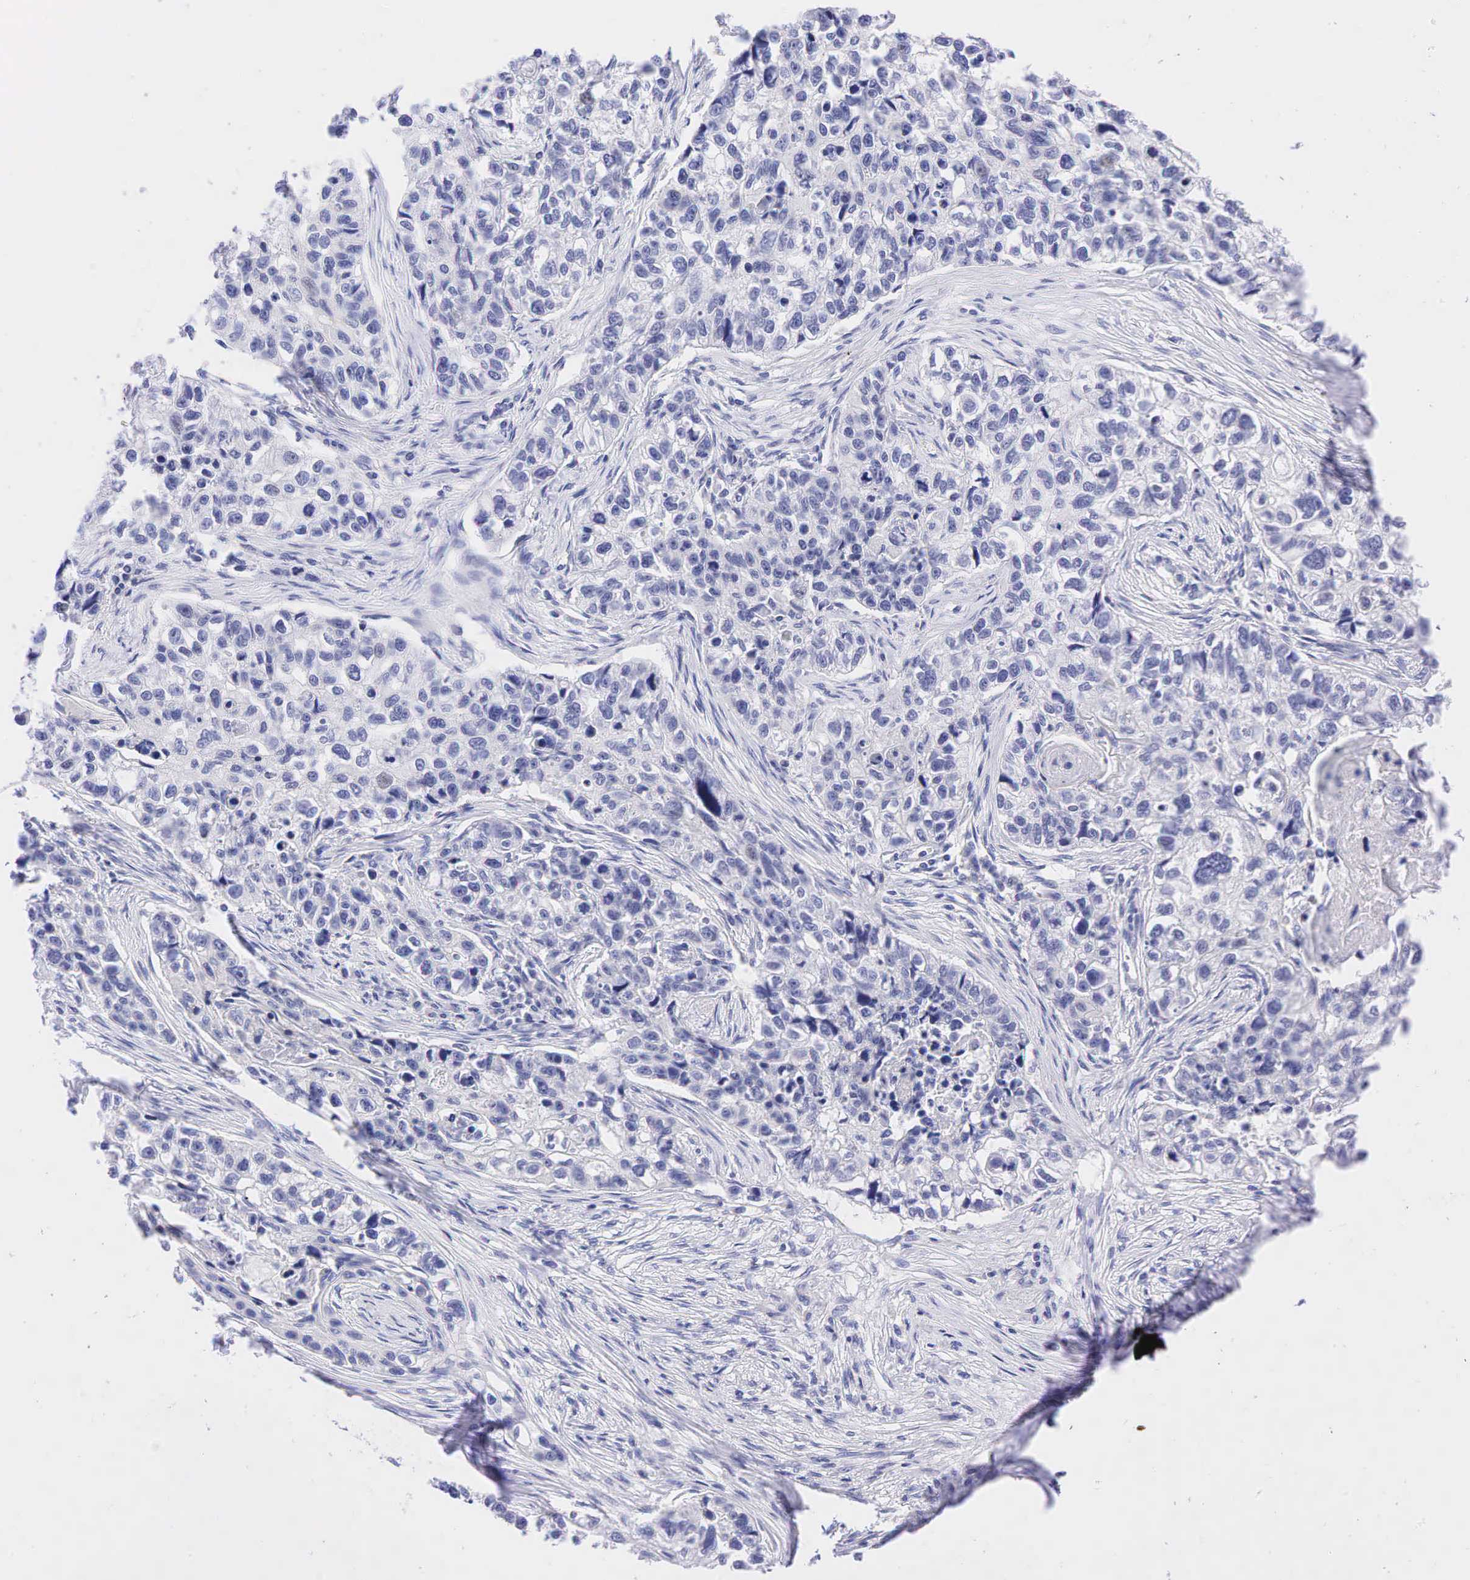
{"staining": {"intensity": "negative", "quantity": "none", "location": "none"}, "tissue": "lung cancer", "cell_type": "Tumor cells", "image_type": "cancer", "snomed": [{"axis": "morphology", "description": "Squamous cell carcinoma, NOS"}, {"axis": "topography", "description": "Lymph node"}, {"axis": "topography", "description": "Lung"}], "caption": "High magnification brightfield microscopy of lung cancer stained with DAB (brown) and counterstained with hematoxylin (blue): tumor cells show no significant staining. The staining was performed using DAB (3,3'-diaminobenzidine) to visualize the protein expression in brown, while the nuclei were stained in blue with hematoxylin (Magnification: 20x).", "gene": "AR", "patient": {"sex": "male", "age": 74}}